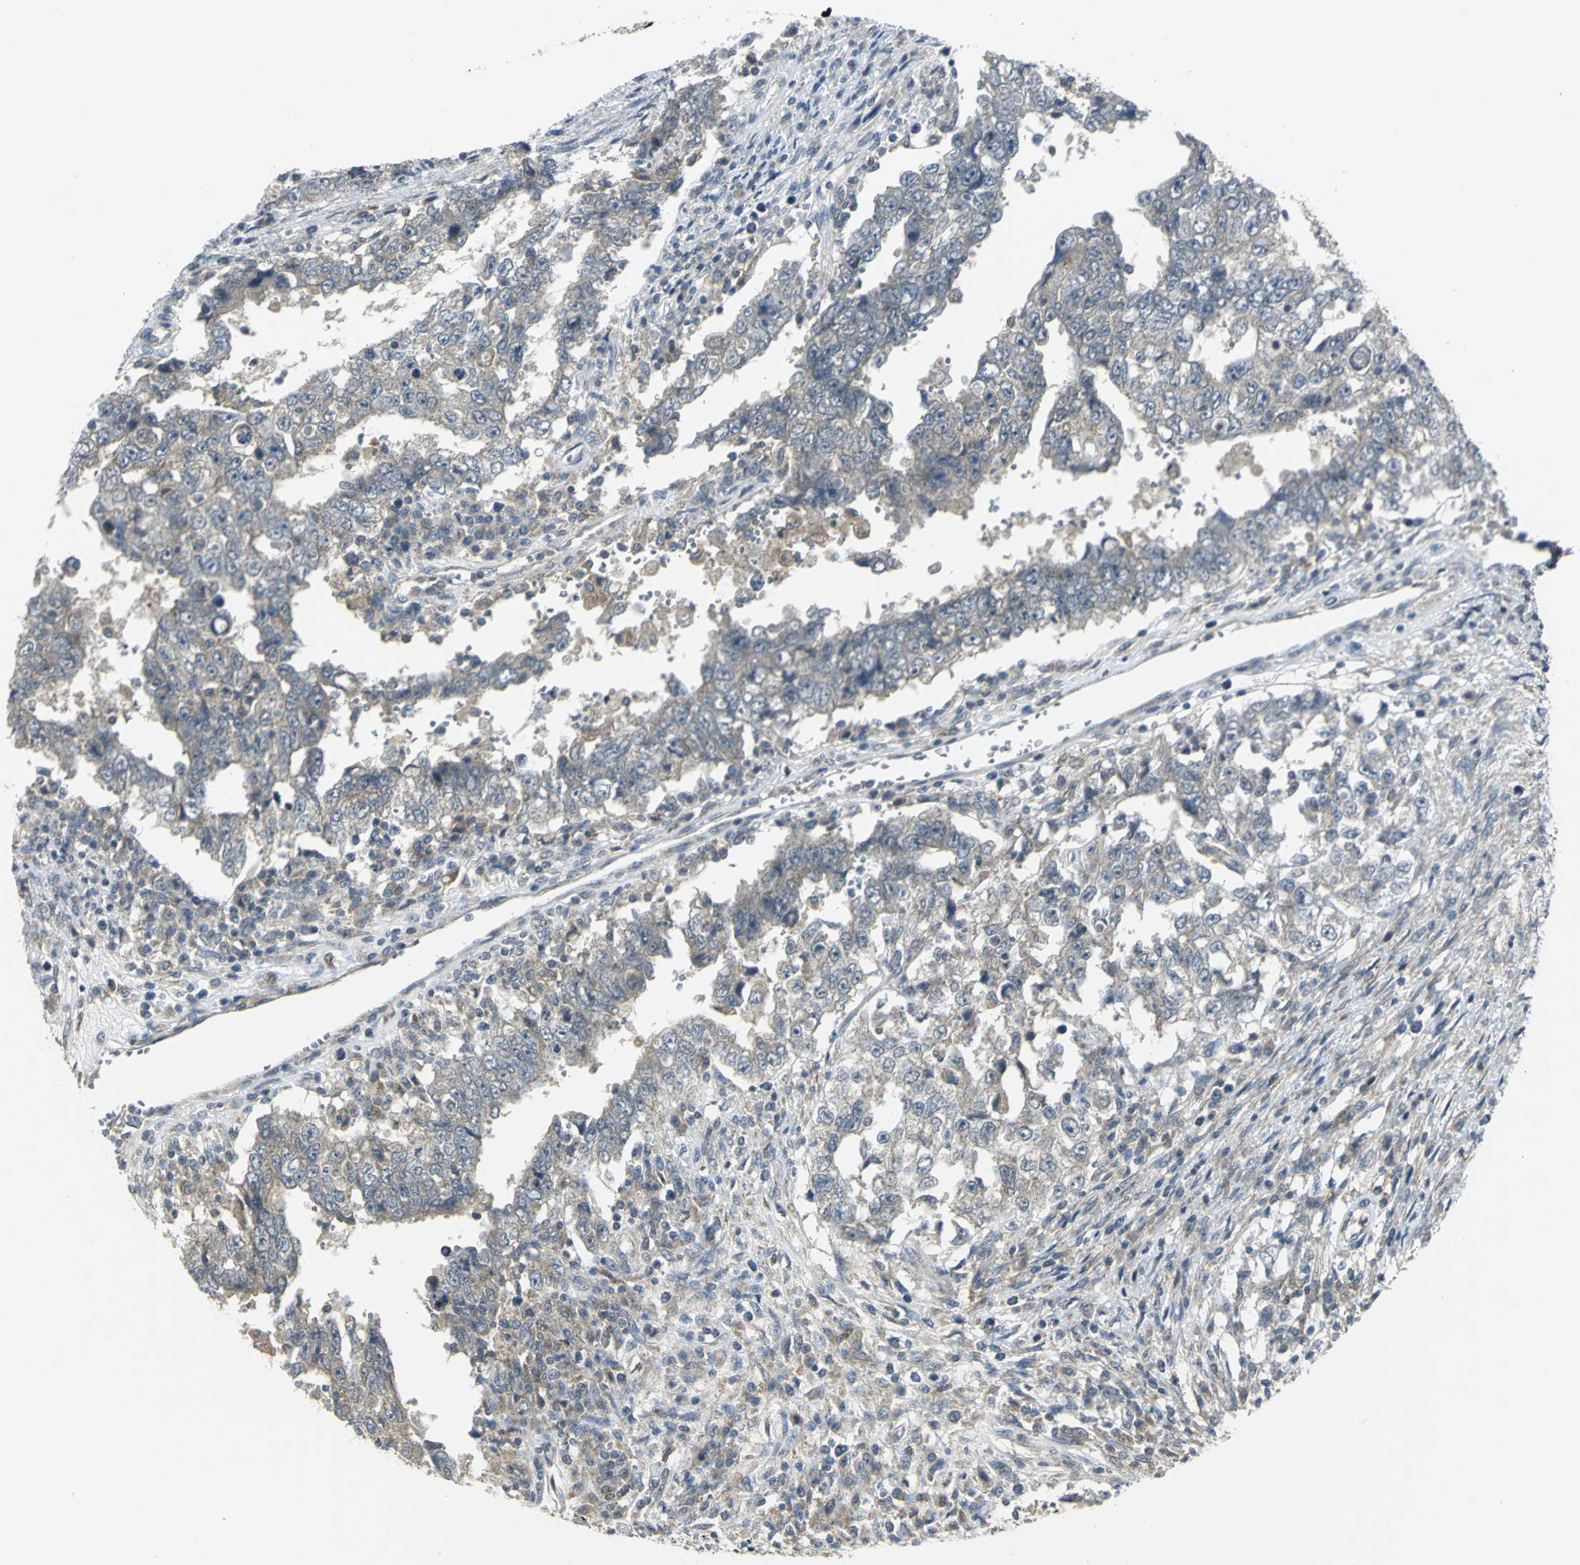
{"staining": {"intensity": "weak", "quantity": ">75%", "location": "cytoplasmic/membranous"}, "tissue": "testis cancer", "cell_type": "Tumor cells", "image_type": "cancer", "snomed": [{"axis": "morphology", "description": "Carcinoma, Embryonal, NOS"}, {"axis": "topography", "description": "Testis"}], "caption": "Testis cancer stained with a brown dye exhibits weak cytoplasmic/membranous positive positivity in about >75% of tumor cells.", "gene": "MAPK8IP3", "patient": {"sex": "male", "age": 26}}